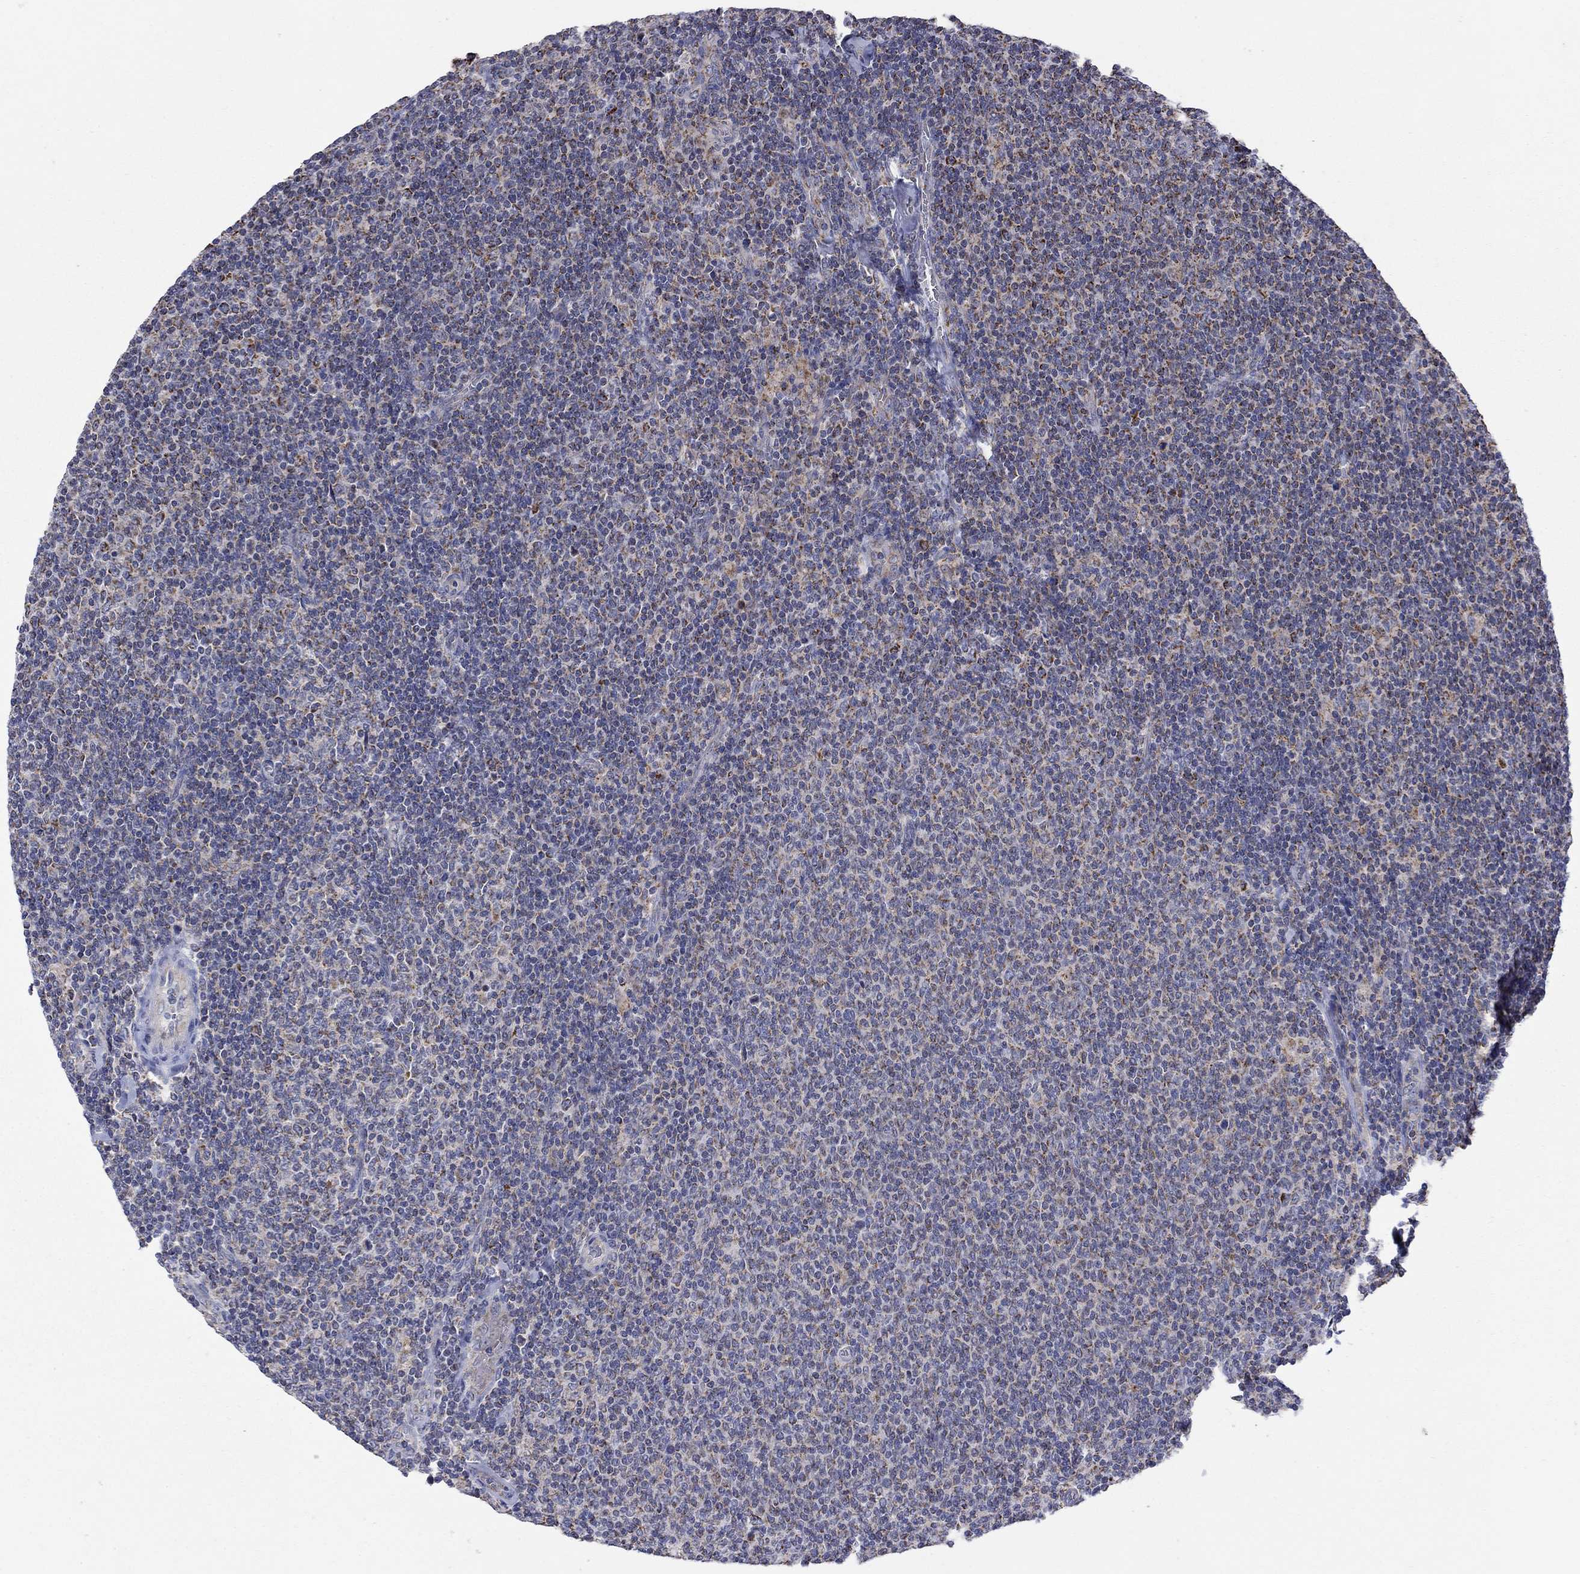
{"staining": {"intensity": "moderate", "quantity": "<25%", "location": "cytoplasmic/membranous"}, "tissue": "lymphoma", "cell_type": "Tumor cells", "image_type": "cancer", "snomed": [{"axis": "morphology", "description": "Malignant lymphoma, non-Hodgkin's type, Low grade"}, {"axis": "topography", "description": "Lymph node"}], "caption": "Lymphoma stained for a protein (brown) reveals moderate cytoplasmic/membranous positive staining in about <25% of tumor cells.", "gene": "HPS5", "patient": {"sex": "male", "age": 52}}